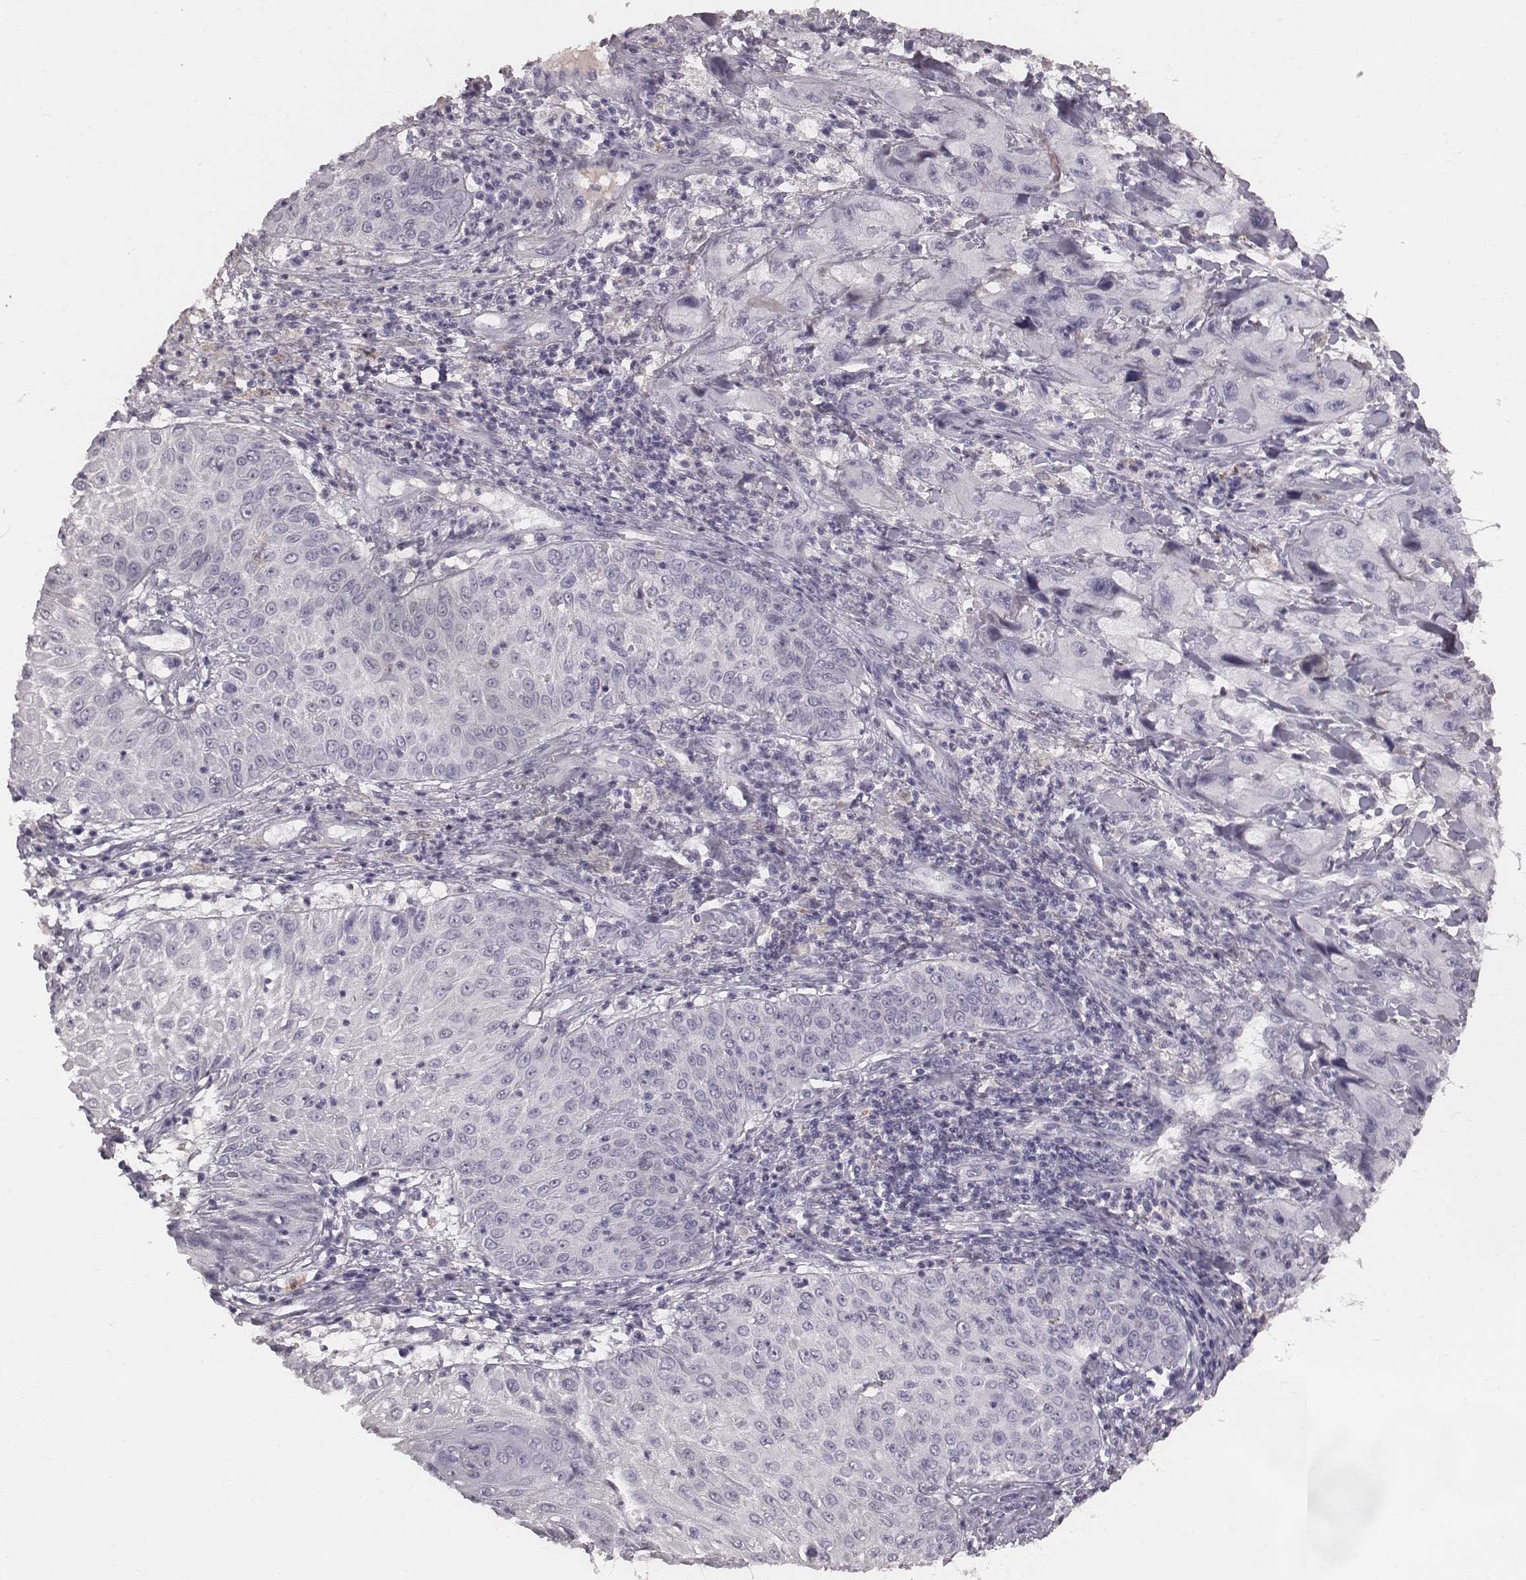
{"staining": {"intensity": "negative", "quantity": "none", "location": "none"}, "tissue": "skin cancer", "cell_type": "Tumor cells", "image_type": "cancer", "snomed": [{"axis": "morphology", "description": "Squamous cell carcinoma, NOS"}, {"axis": "topography", "description": "Skin"}, {"axis": "topography", "description": "Subcutis"}], "caption": "Immunohistochemical staining of human skin squamous cell carcinoma shows no significant staining in tumor cells.", "gene": "CFTR", "patient": {"sex": "male", "age": 73}}